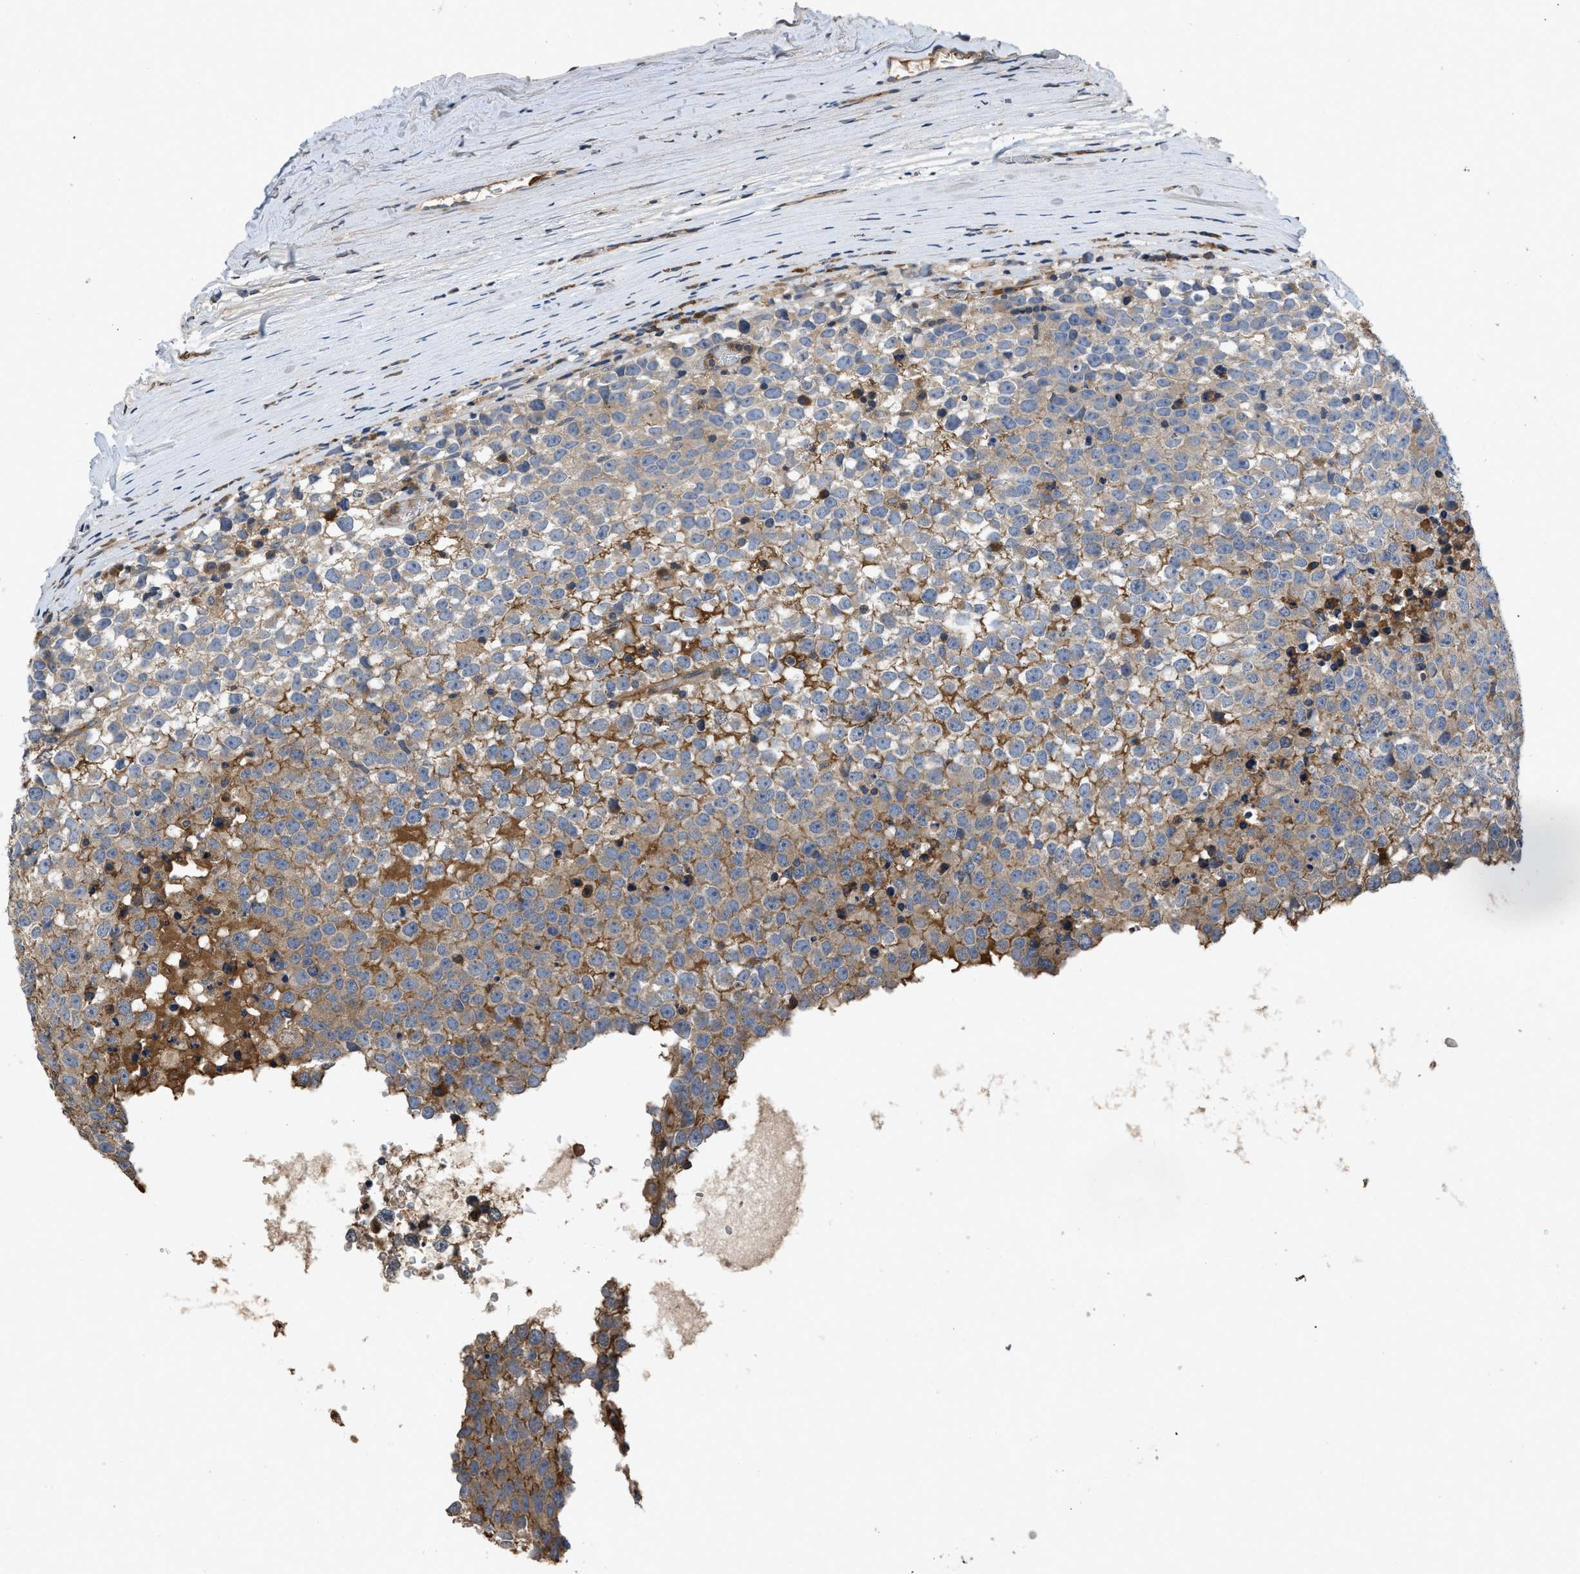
{"staining": {"intensity": "moderate", "quantity": ">75%", "location": "cytoplasmic/membranous"}, "tissue": "testis cancer", "cell_type": "Tumor cells", "image_type": "cancer", "snomed": [{"axis": "morphology", "description": "Seminoma, NOS"}, {"axis": "topography", "description": "Testis"}], "caption": "Protein analysis of testis cancer tissue demonstrates moderate cytoplasmic/membranous positivity in approximately >75% of tumor cells. (Stains: DAB (3,3'-diaminobenzidine) in brown, nuclei in blue, Microscopy: brightfield microscopy at high magnification).", "gene": "VPS4A", "patient": {"sex": "male", "age": 65}}